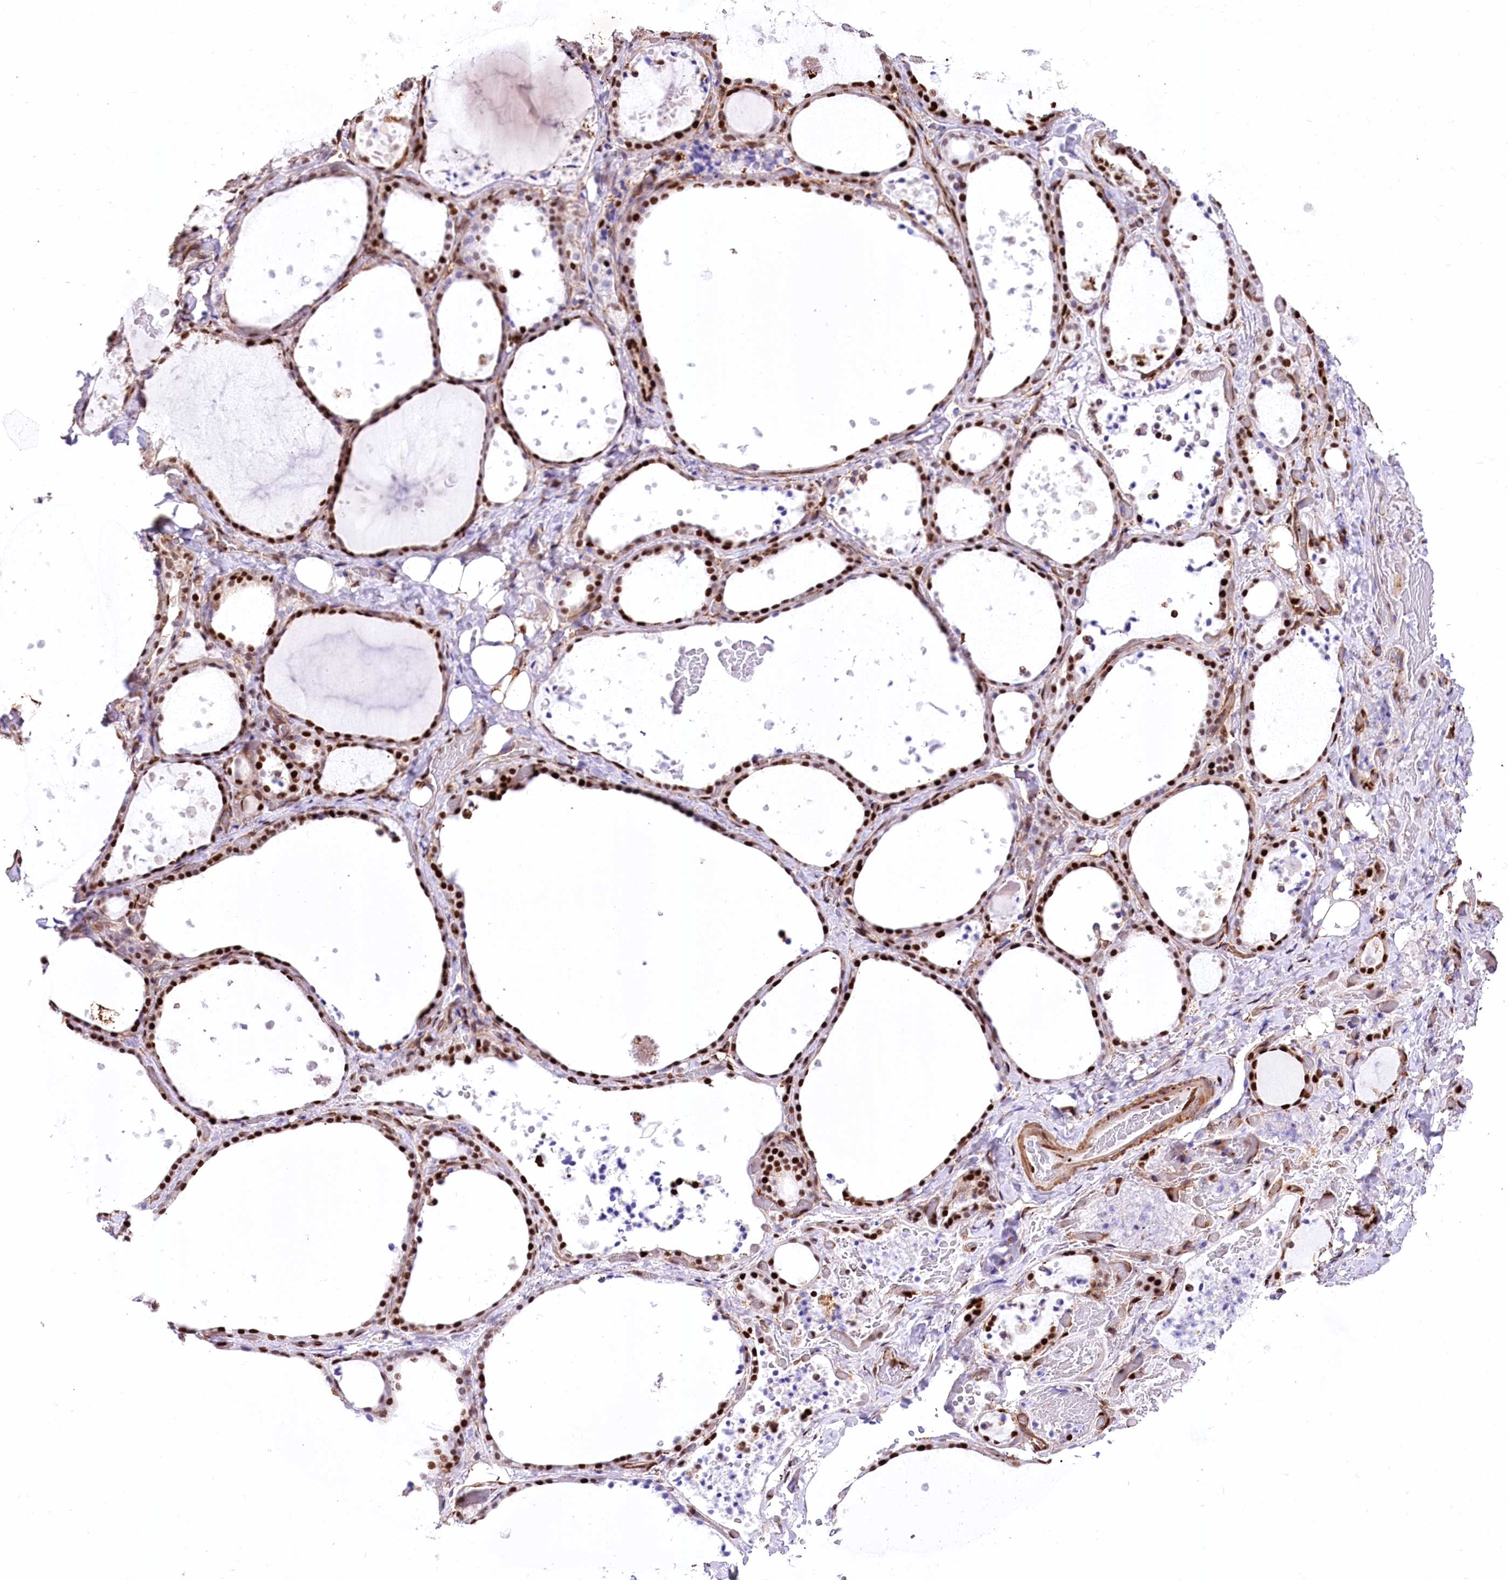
{"staining": {"intensity": "strong", "quantity": ">75%", "location": "nuclear"}, "tissue": "thyroid gland", "cell_type": "Glandular cells", "image_type": "normal", "snomed": [{"axis": "morphology", "description": "Normal tissue, NOS"}, {"axis": "topography", "description": "Thyroid gland"}], "caption": "This image displays immunohistochemistry staining of benign human thyroid gland, with high strong nuclear expression in approximately >75% of glandular cells.", "gene": "PTMS", "patient": {"sex": "female", "age": 44}}